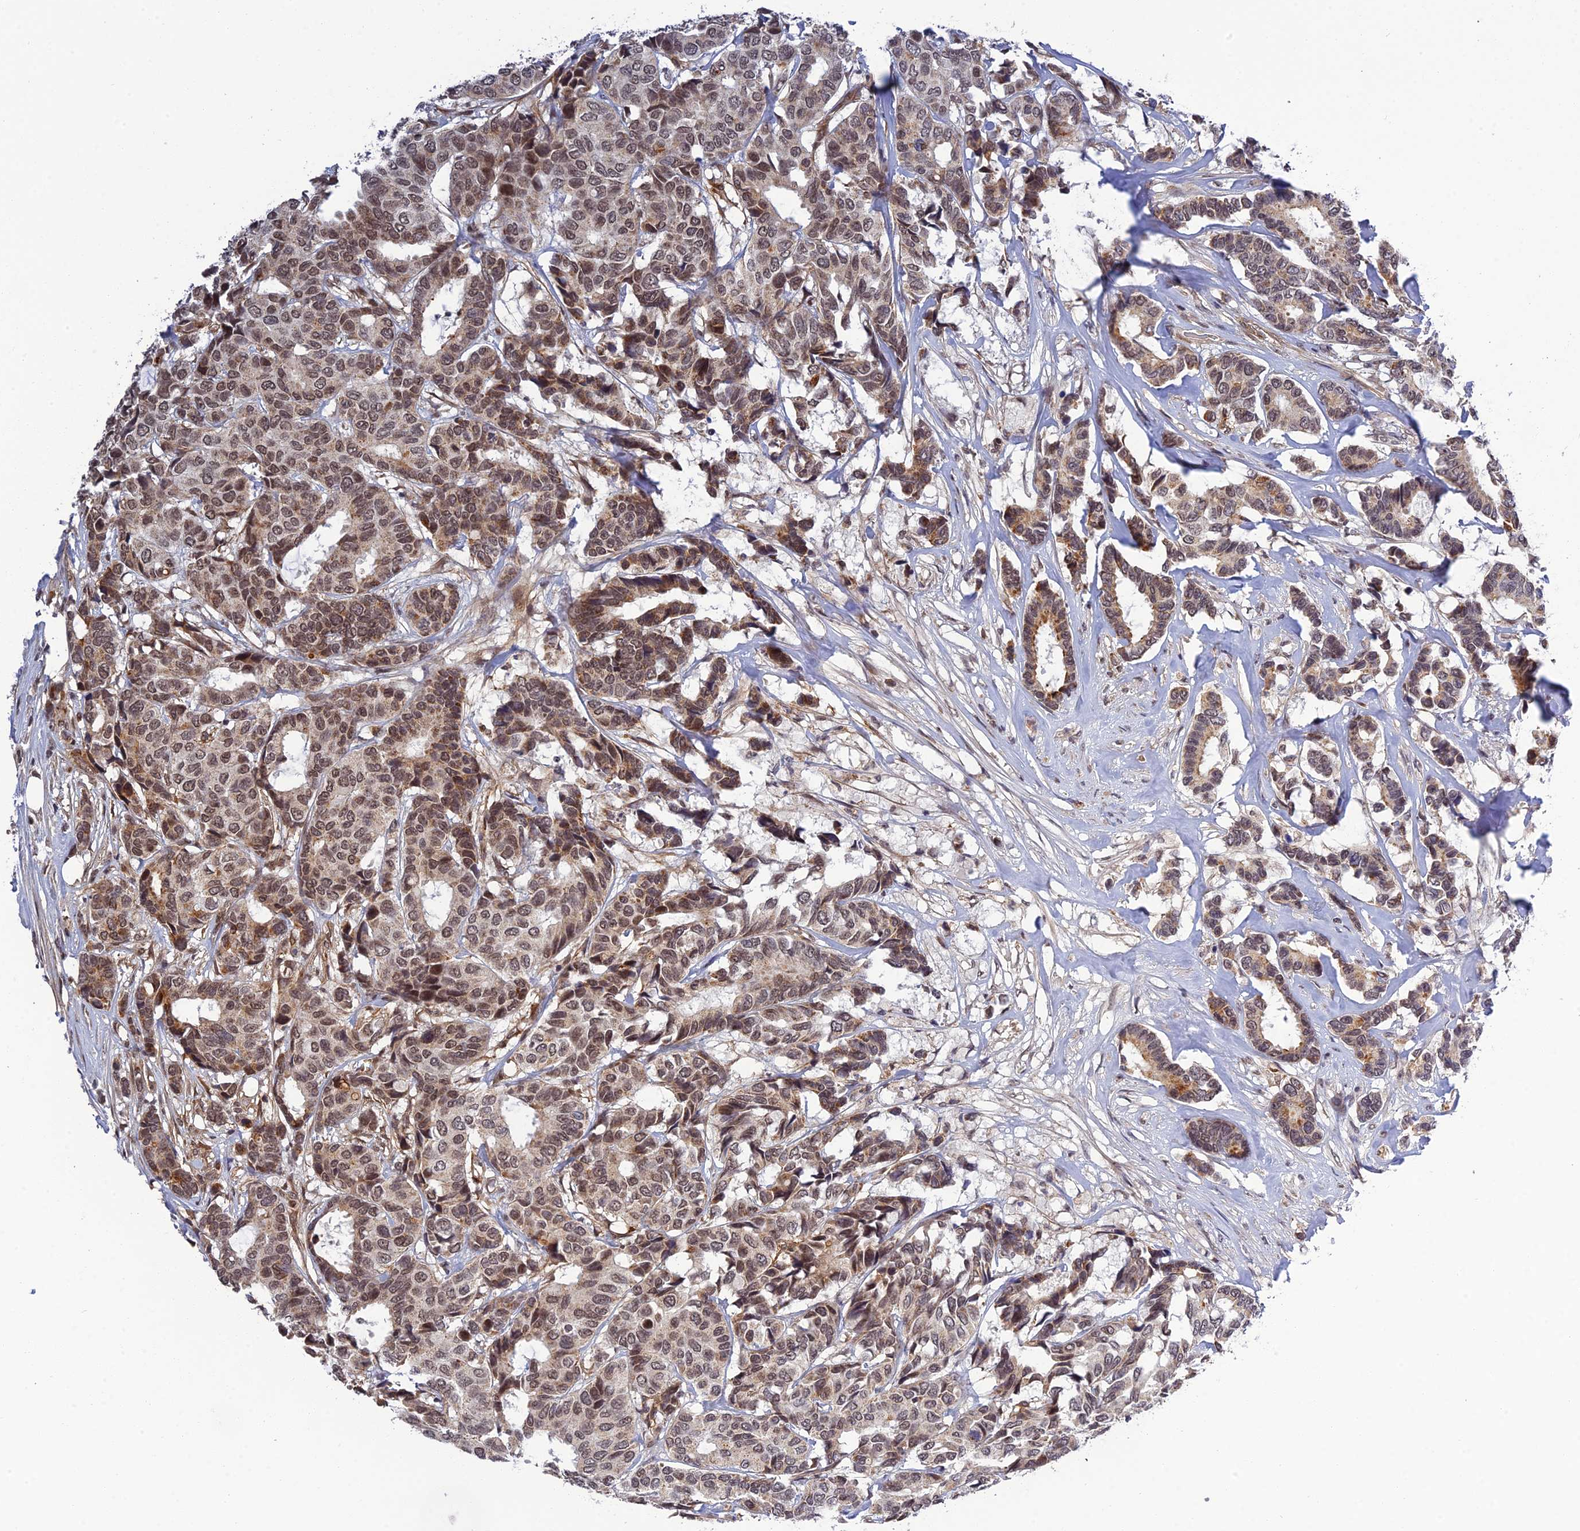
{"staining": {"intensity": "moderate", "quantity": ">75%", "location": "cytoplasmic/membranous,nuclear"}, "tissue": "breast cancer", "cell_type": "Tumor cells", "image_type": "cancer", "snomed": [{"axis": "morphology", "description": "Duct carcinoma"}, {"axis": "topography", "description": "Breast"}], "caption": "Immunohistochemical staining of human breast infiltrating ductal carcinoma shows medium levels of moderate cytoplasmic/membranous and nuclear staining in about >75% of tumor cells.", "gene": "REXO1", "patient": {"sex": "female", "age": 87}}